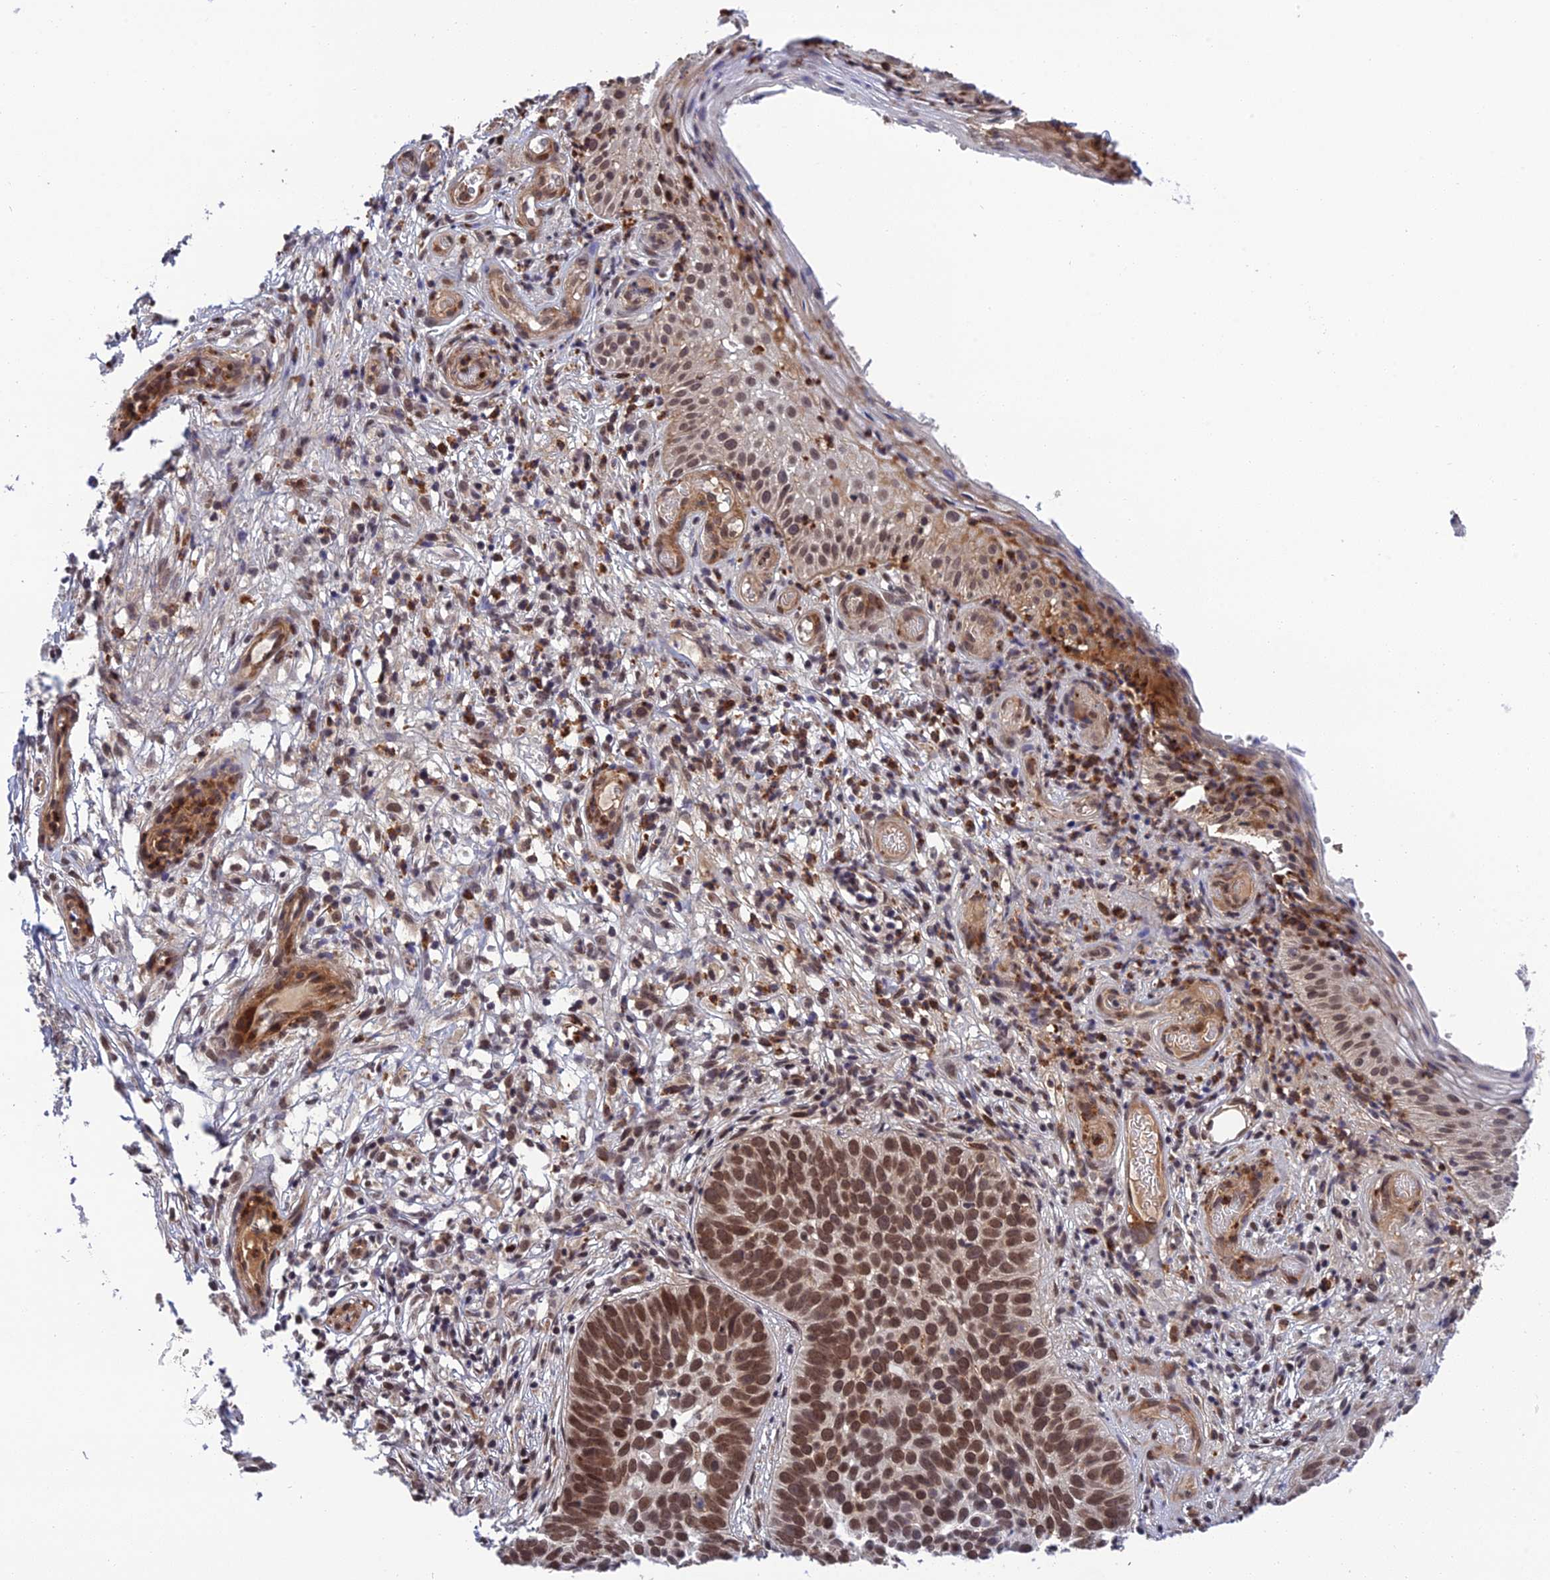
{"staining": {"intensity": "strong", "quantity": ">75%", "location": "nuclear"}, "tissue": "skin cancer", "cell_type": "Tumor cells", "image_type": "cancer", "snomed": [{"axis": "morphology", "description": "Basal cell carcinoma"}, {"axis": "topography", "description": "Skin"}], "caption": "Strong nuclear expression is appreciated in approximately >75% of tumor cells in skin cancer. (DAB IHC with brightfield microscopy, high magnification).", "gene": "REXO1", "patient": {"sex": "male", "age": 89}}